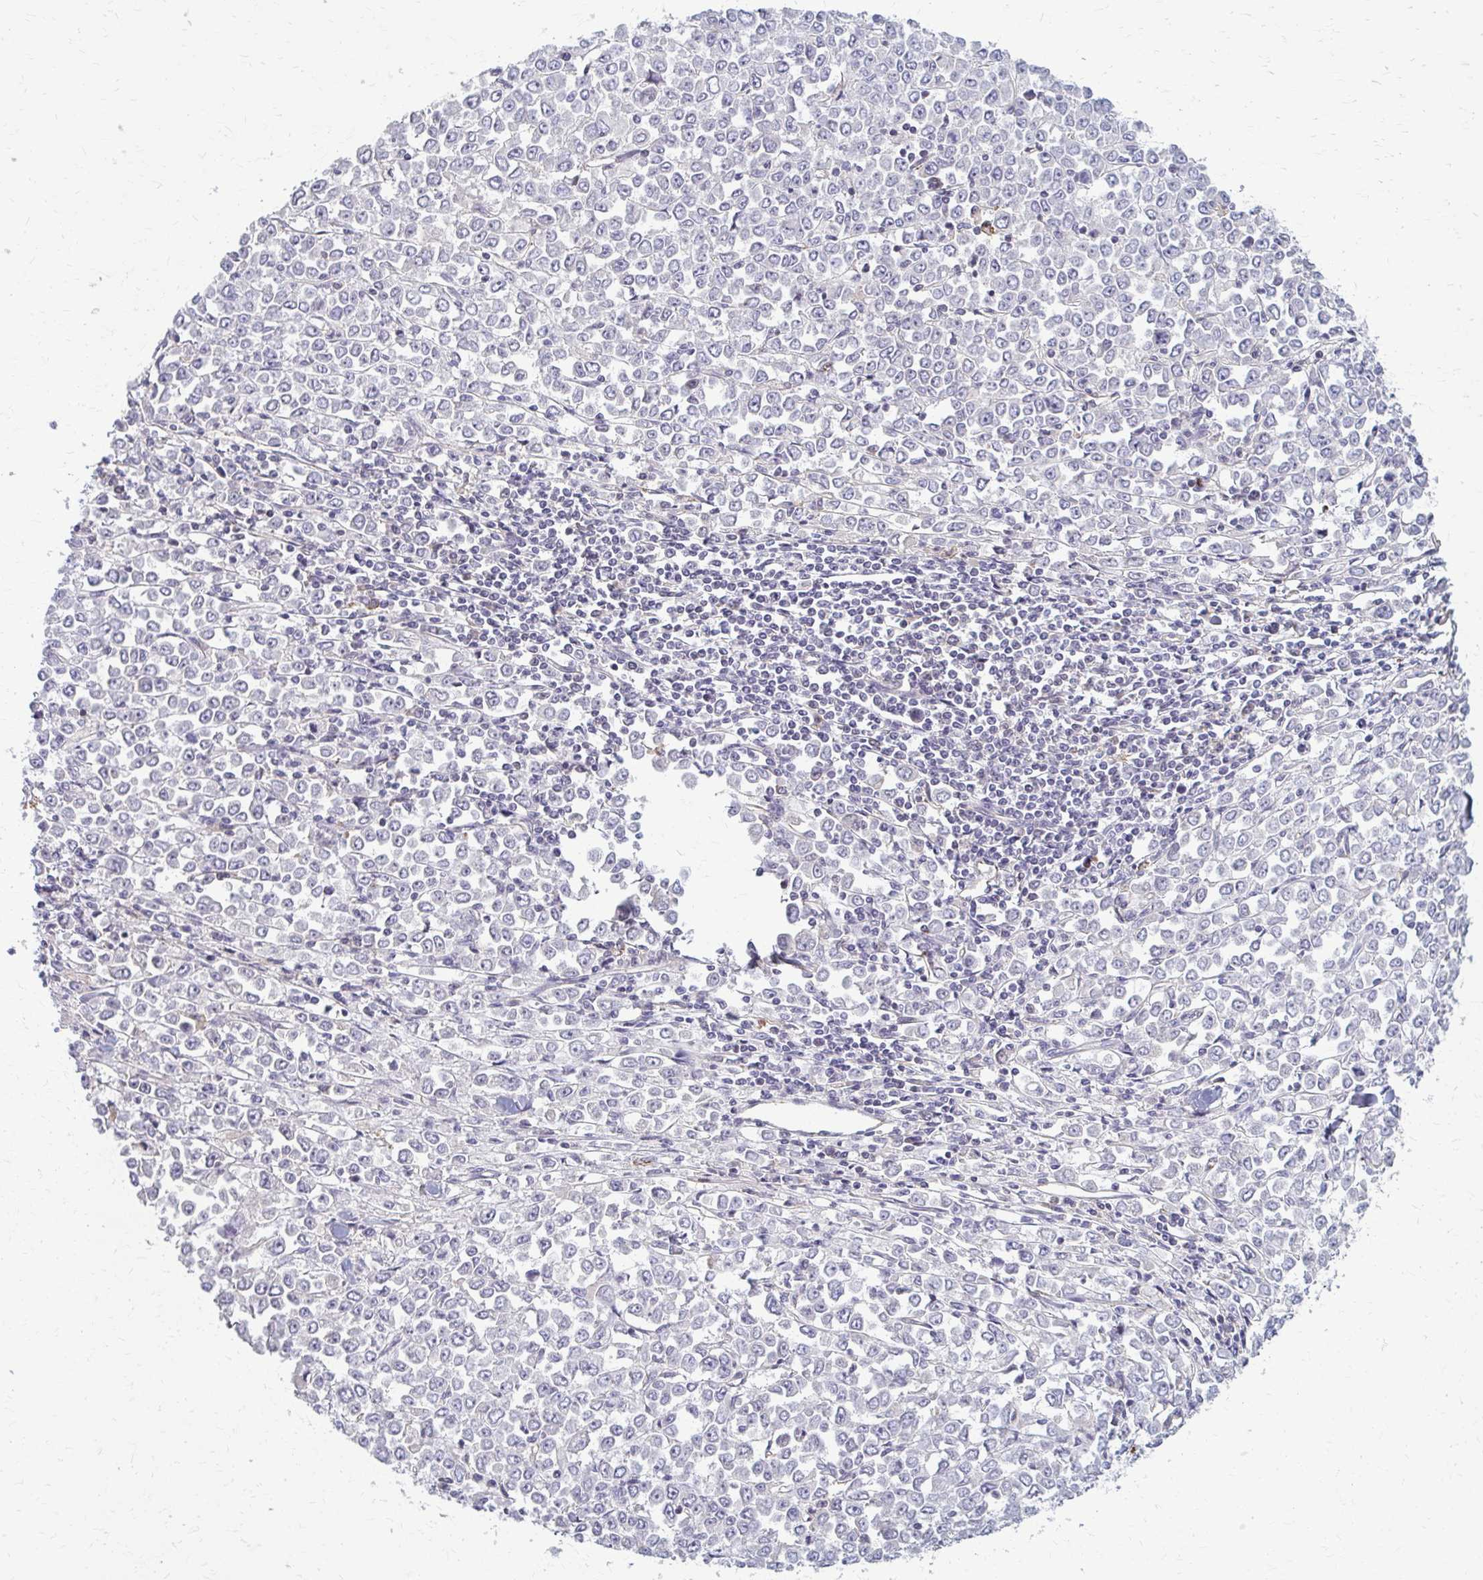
{"staining": {"intensity": "negative", "quantity": "none", "location": "none"}, "tissue": "stomach cancer", "cell_type": "Tumor cells", "image_type": "cancer", "snomed": [{"axis": "morphology", "description": "Adenocarcinoma, NOS"}, {"axis": "topography", "description": "Stomach, upper"}], "caption": "Immunohistochemical staining of human adenocarcinoma (stomach) displays no significant positivity in tumor cells. (DAB (3,3'-diaminobenzidine) IHC visualized using brightfield microscopy, high magnification).", "gene": "MCRIP2", "patient": {"sex": "male", "age": 70}}